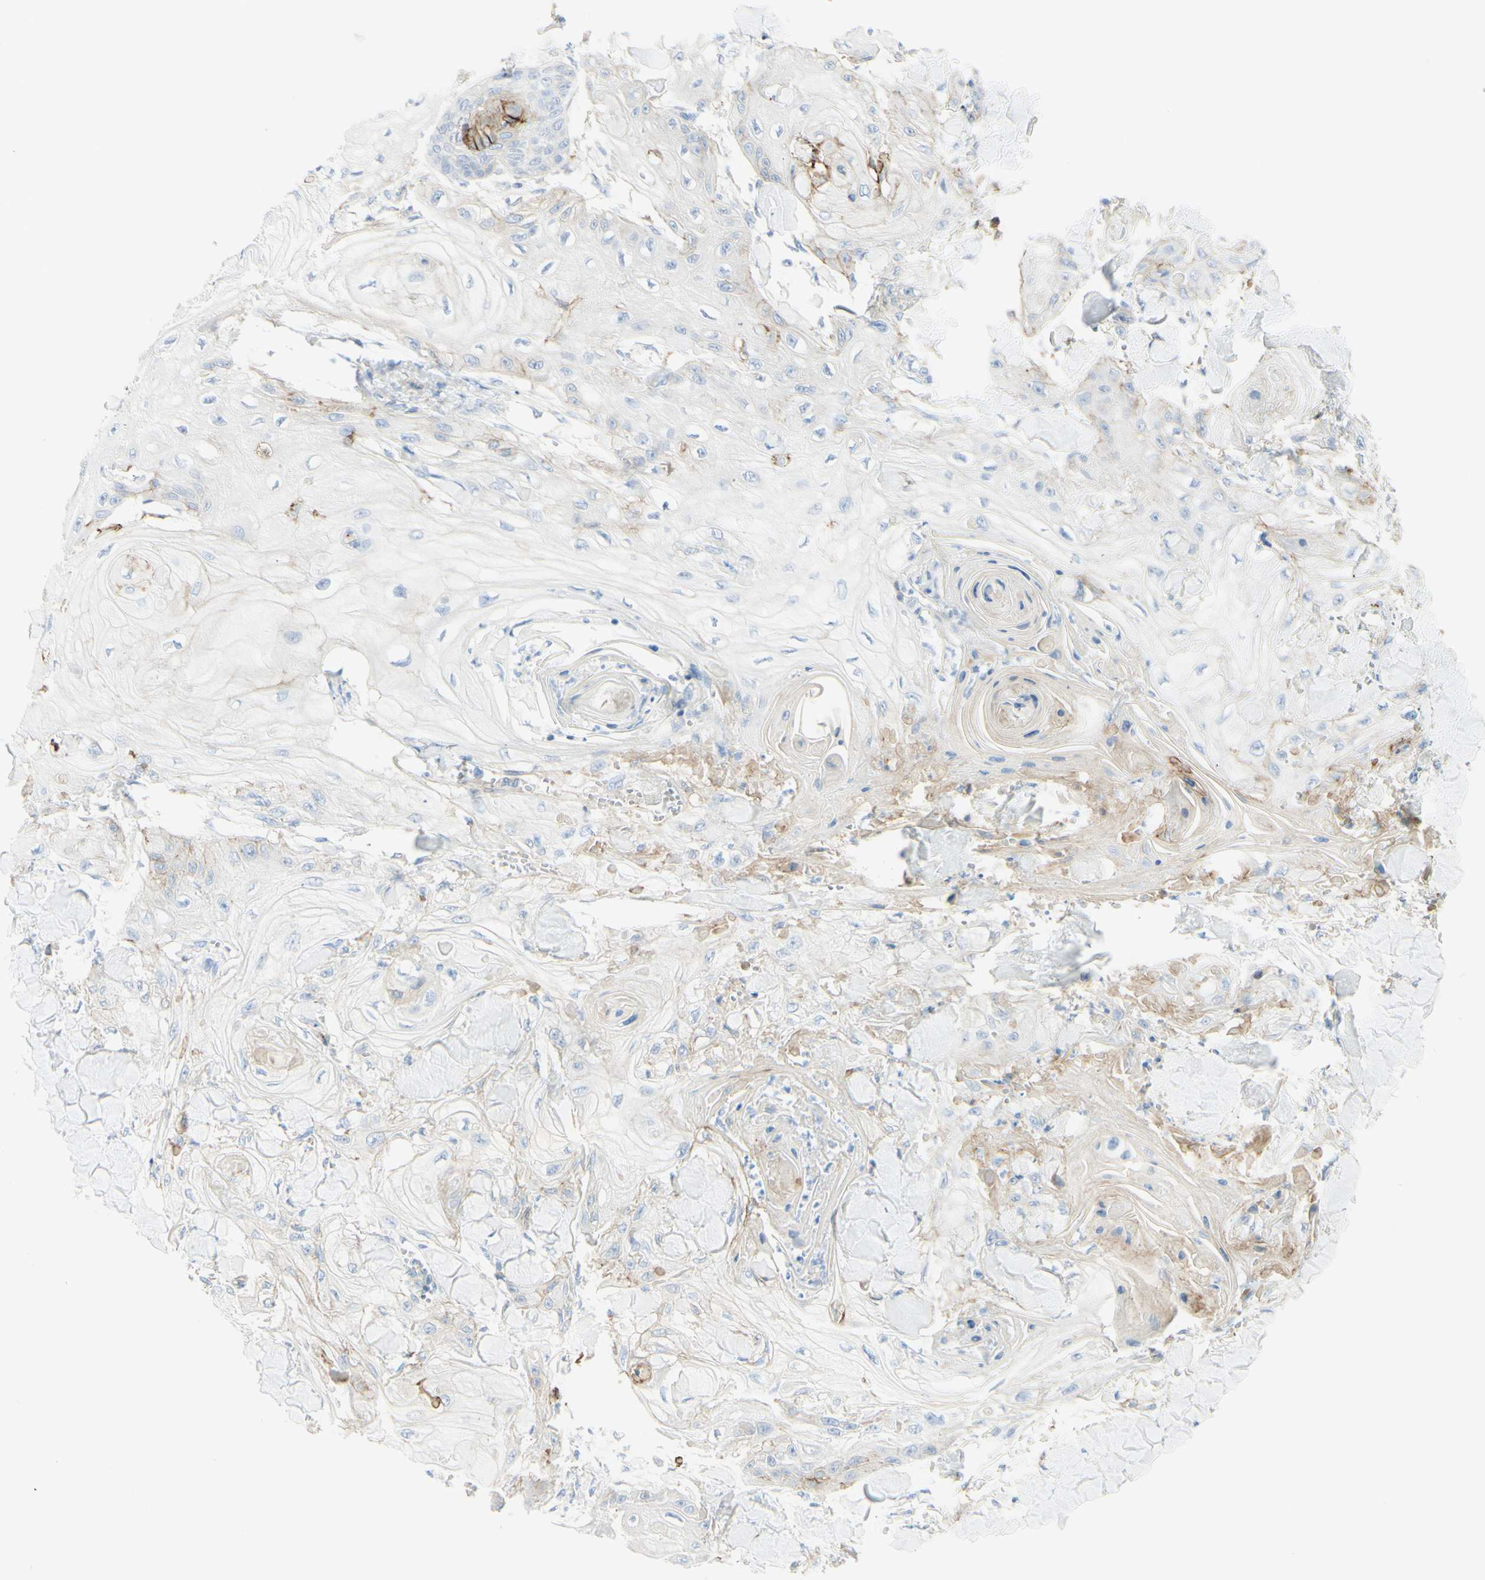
{"staining": {"intensity": "weak", "quantity": "<25%", "location": "cytoplasmic/membranous"}, "tissue": "skin cancer", "cell_type": "Tumor cells", "image_type": "cancer", "snomed": [{"axis": "morphology", "description": "Squamous cell carcinoma, NOS"}, {"axis": "topography", "description": "Skin"}], "caption": "DAB (3,3'-diaminobenzidine) immunohistochemical staining of skin cancer (squamous cell carcinoma) demonstrates no significant expression in tumor cells.", "gene": "ALCAM", "patient": {"sex": "male", "age": 74}}